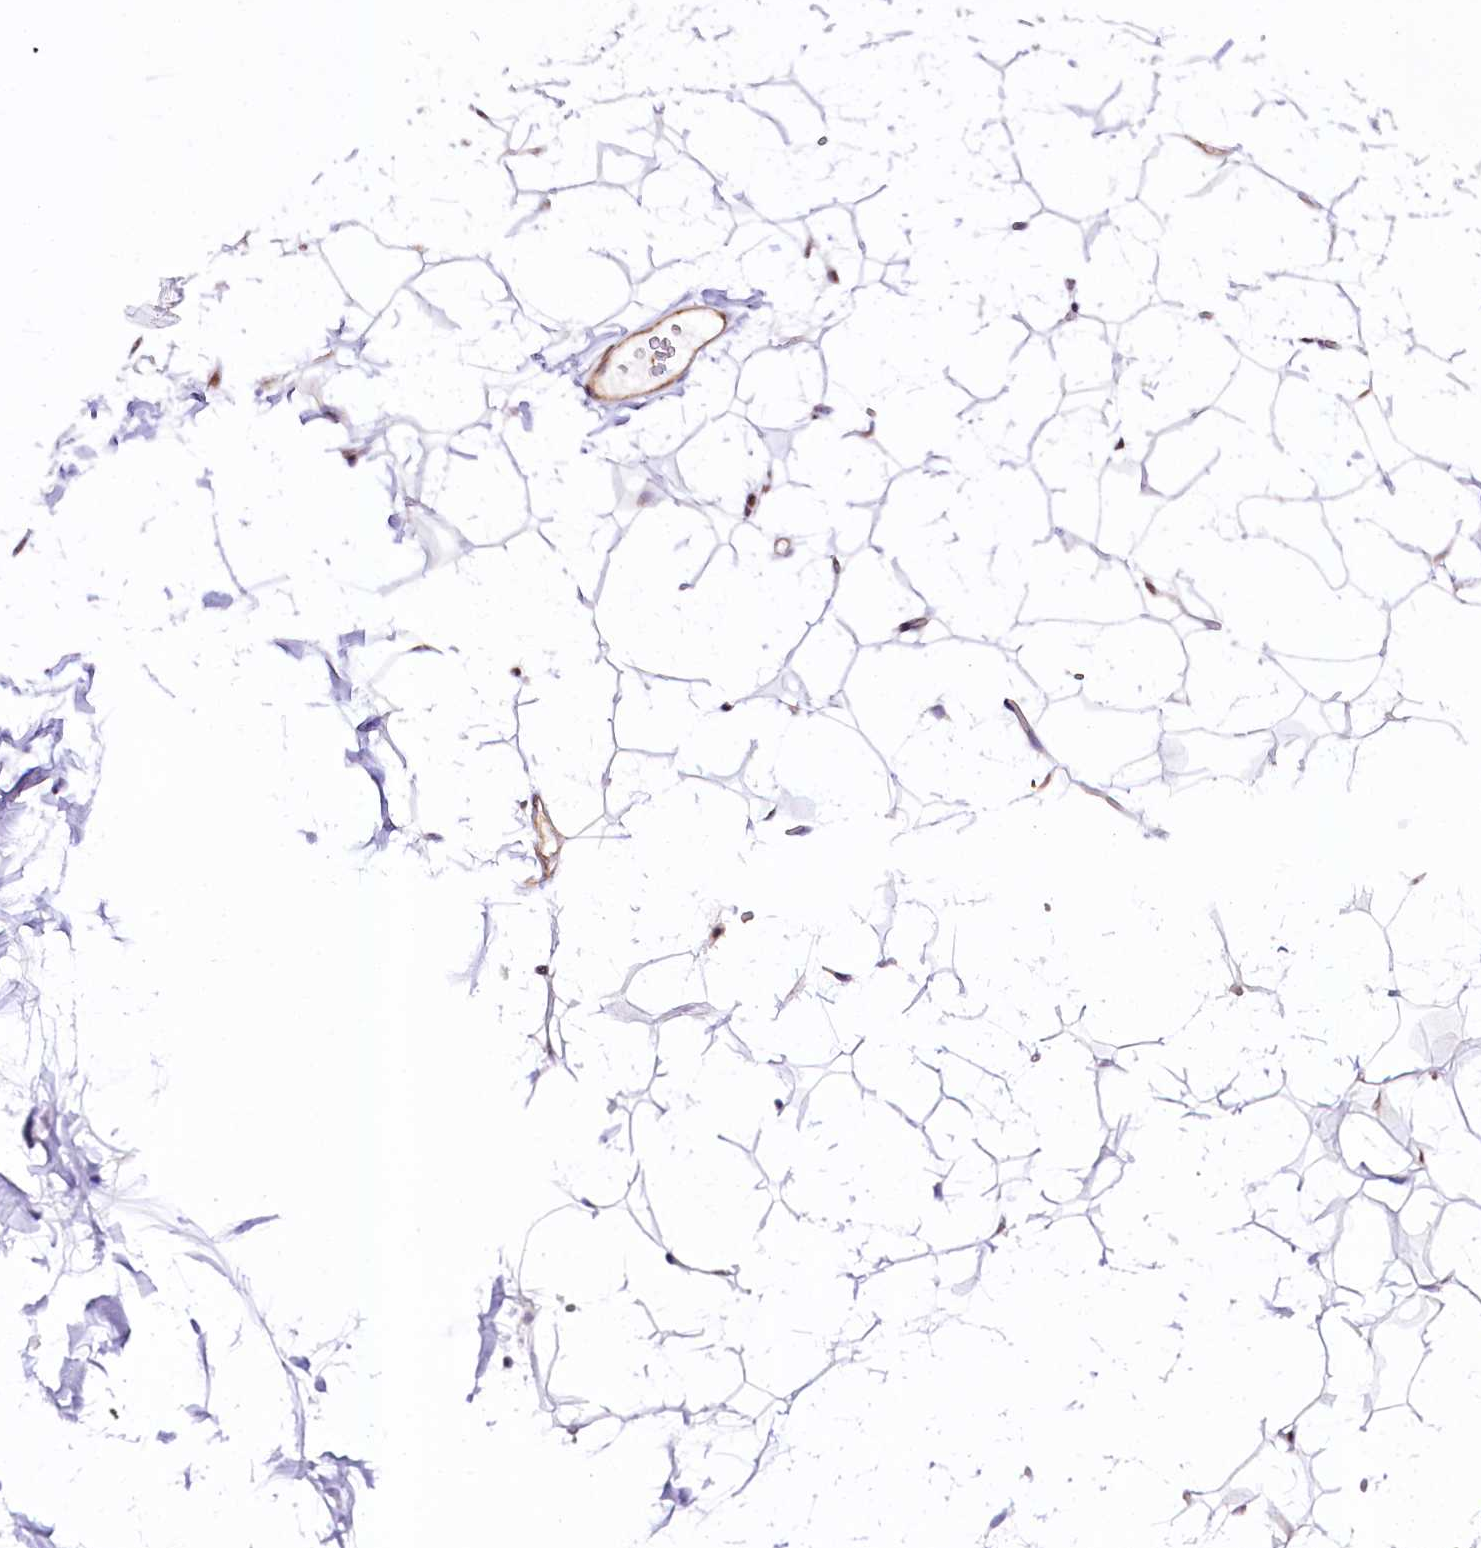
{"staining": {"intensity": "weak", "quantity": "25%-75%", "location": "nuclear"}, "tissue": "adipose tissue", "cell_type": "Adipocytes", "image_type": "normal", "snomed": [{"axis": "morphology", "description": "Normal tissue, NOS"}, {"axis": "topography", "description": "Breast"}], "caption": "The micrograph displays a brown stain indicating the presence of a protein in the nuclear of adipocytes in adipose tissue.", "gene": "ST7", "patient": {"sex": "female", "age": 26}}